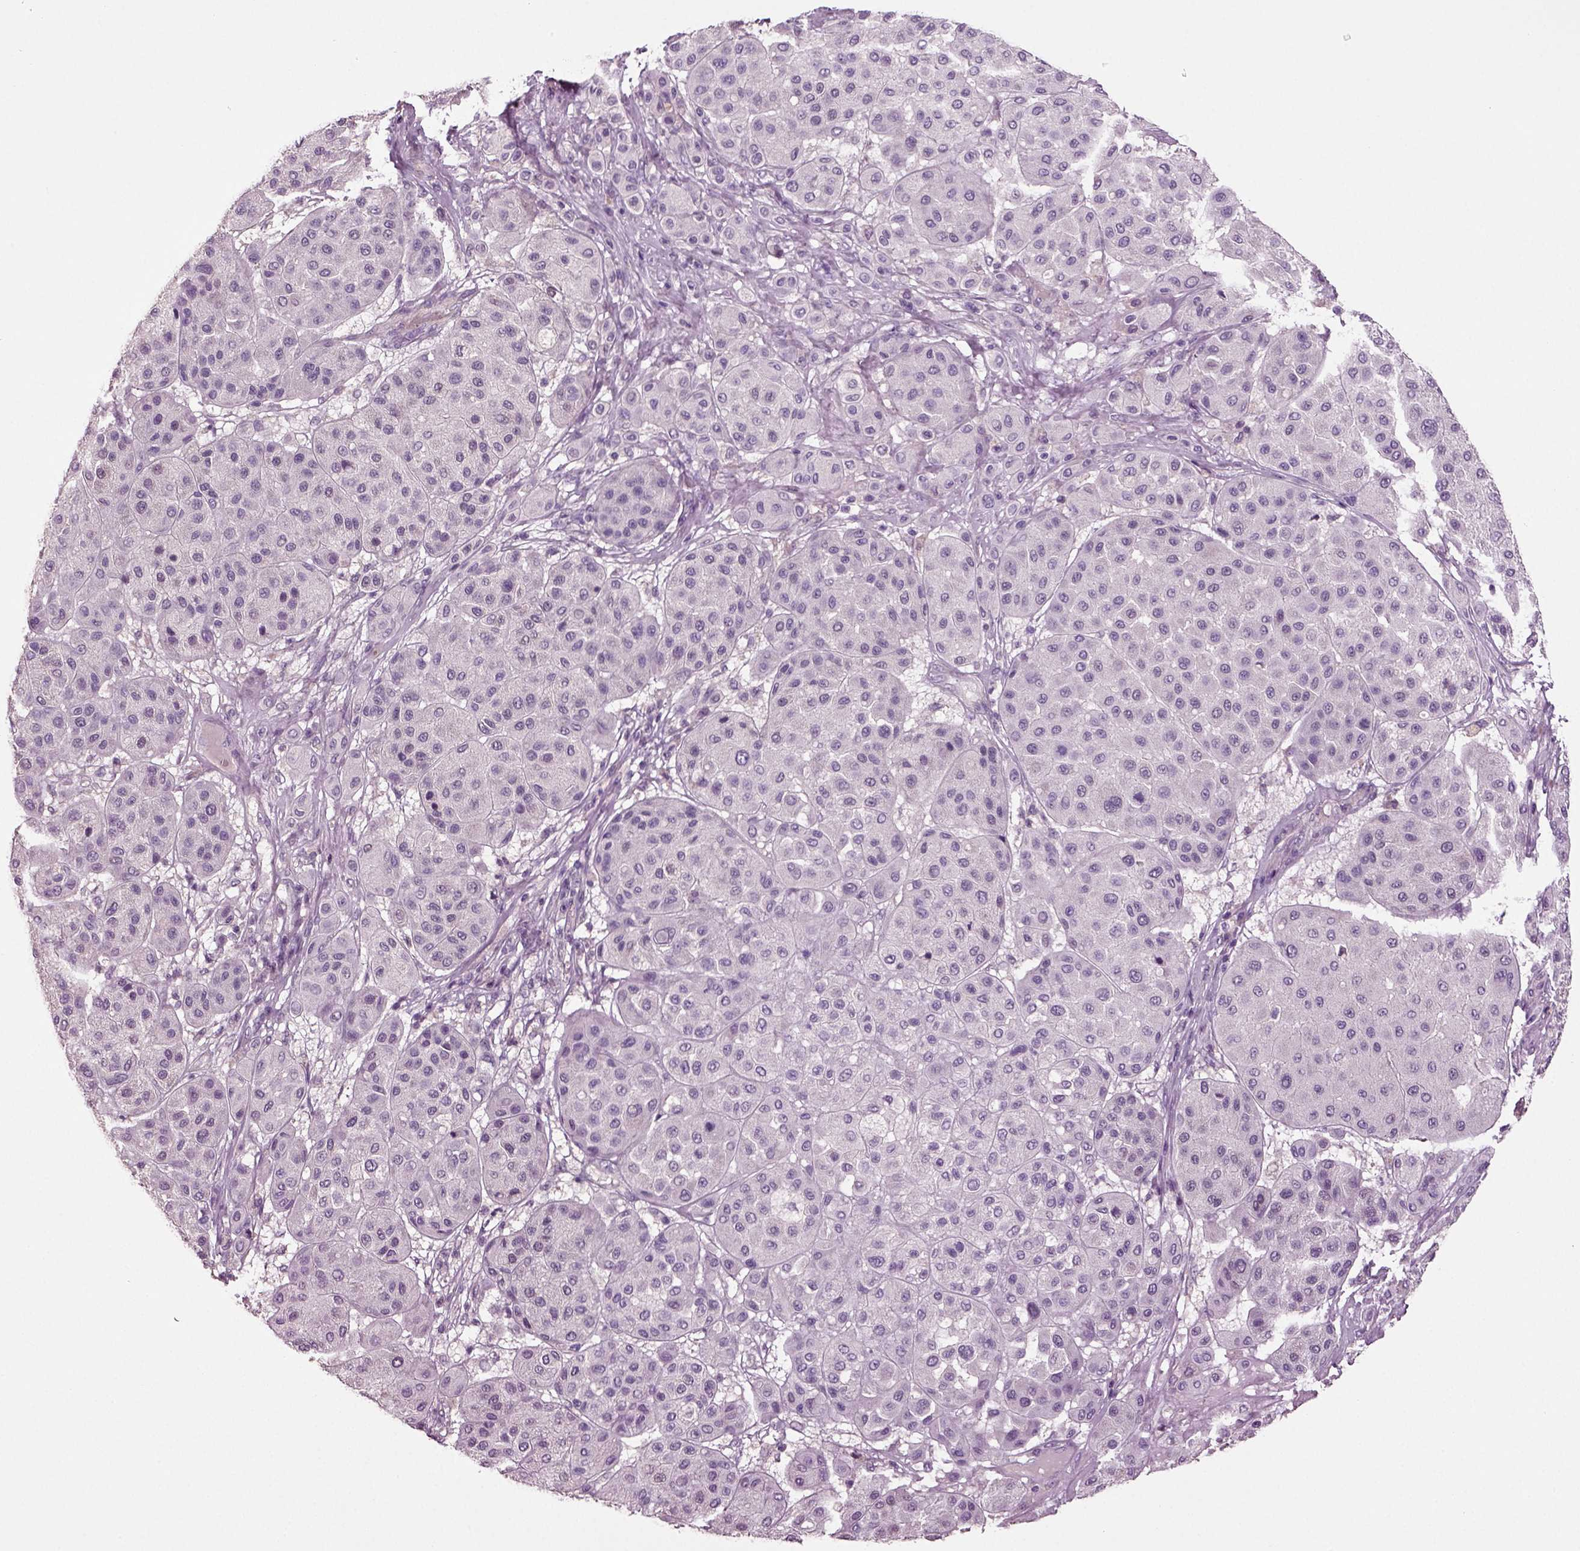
{"staining": {"intensity": "negative", "quantity": "none", "location": "none"}, "tissue": "melanoma", "cell_type": "Tumor cells", "image_type": "cancer", "snomed": [{"axis": "morphology", "description": "Malignant melanoma, Metastatic site"}, {"axis": "topography", "description": "Smooth muscle"}], "caption": "This histopathology image is of melanoma stained with IHC to label a protein in brown with the nuclei are counter-stained blue. There is no positivity in tumor cells.", "gene": "DEFB118", "patient": {"sex": "male", "age": 41}}